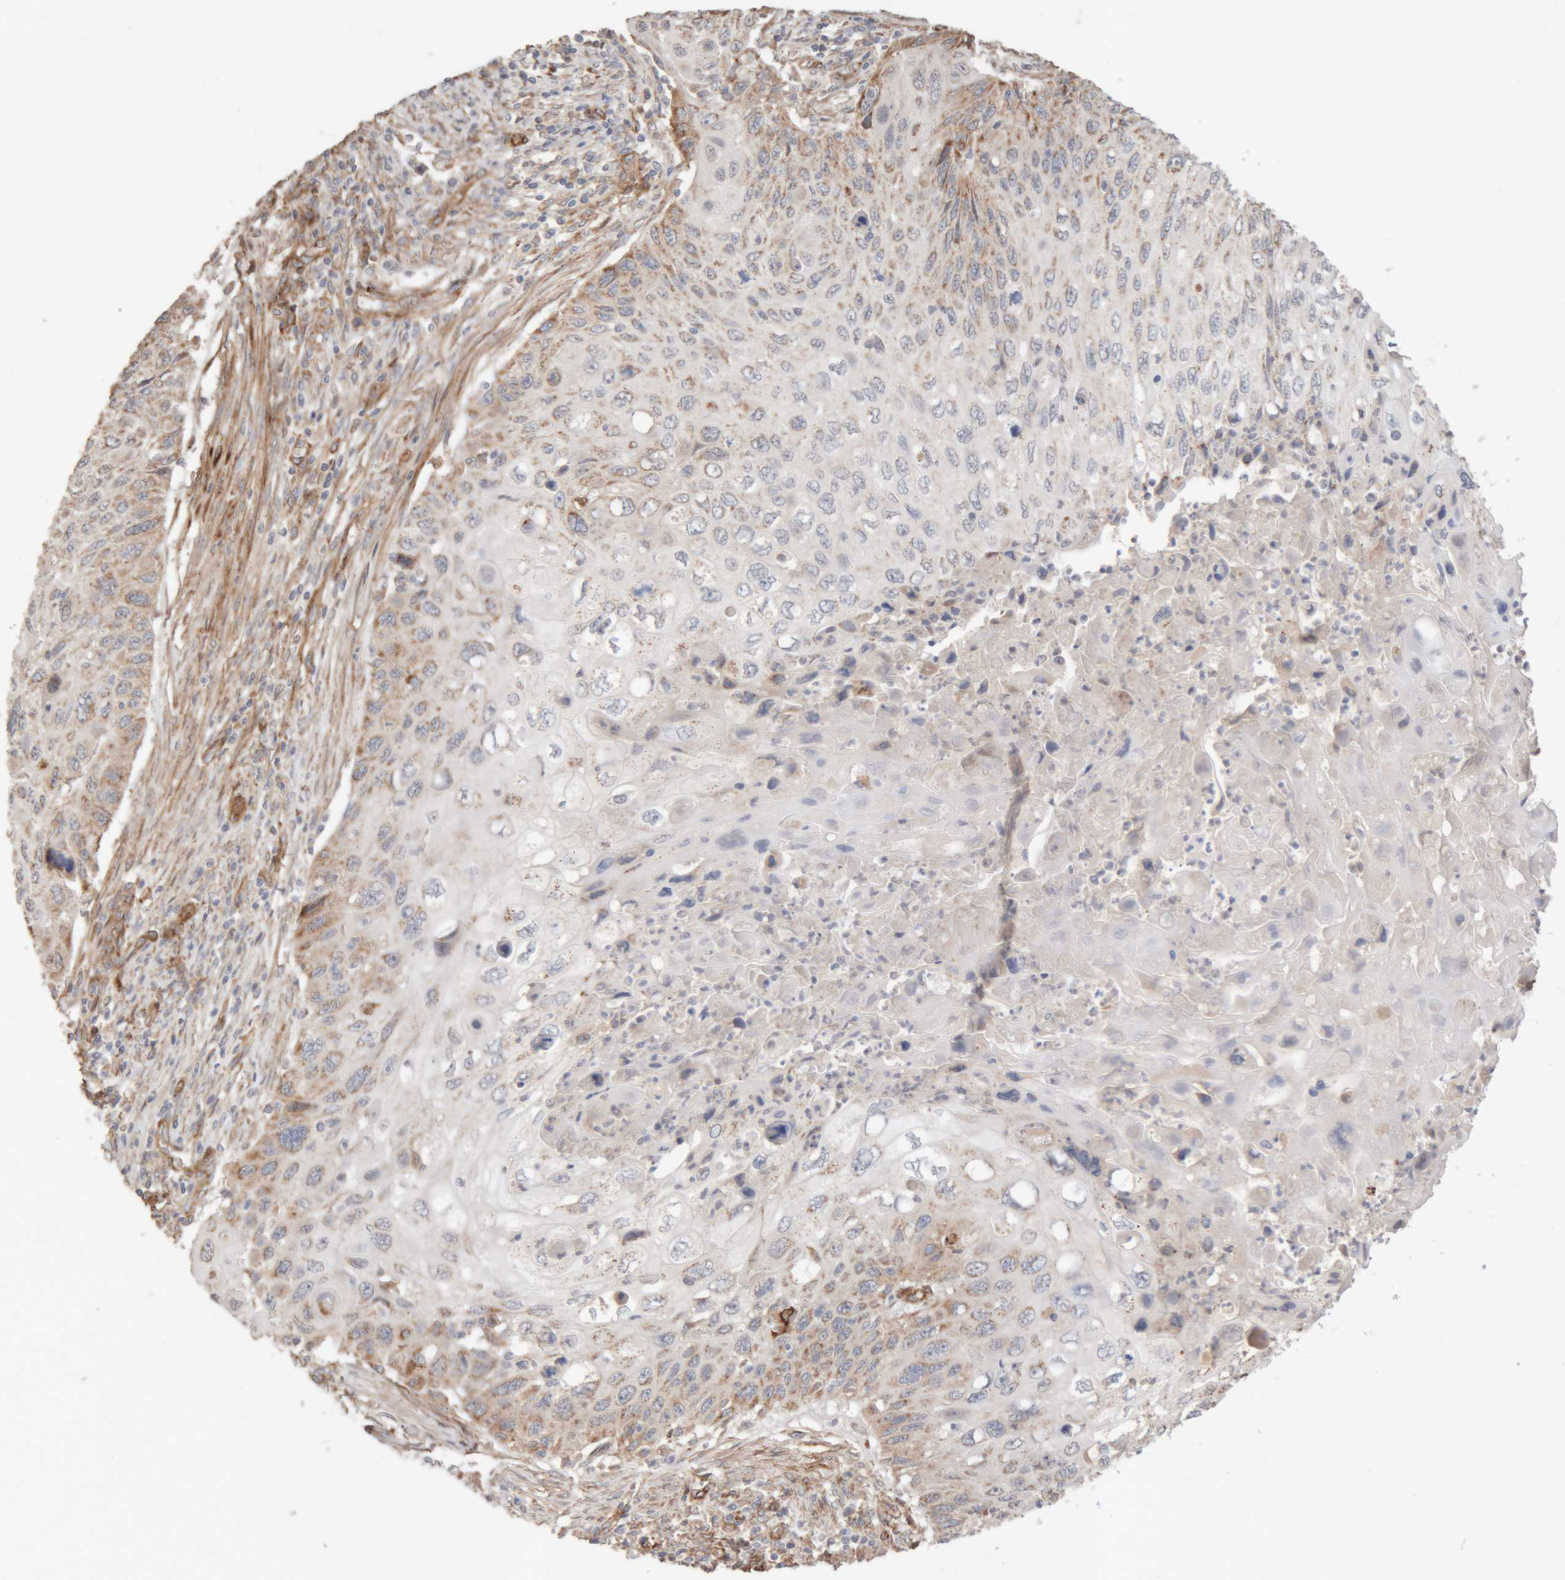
{"staining": {"intensity": "weak", "quantity": "<25%", "location": "cytoplasmic/membranous"}, "tissue": "cervical cancer", "cell_type": "Tumor cells", "image_type": "cancer", "snomed": [{"axis": "morphology", "description": "Squamous cell carcinoma, NOS"}, {"axis": "topography", "description": "Cervix"}], "caption": "The micrograph reveals no significant expression in tumor cells of cervical squamous cell carcinoma.", "gene": "RAB32", "patient": {"sex": "female", "age": 70}}